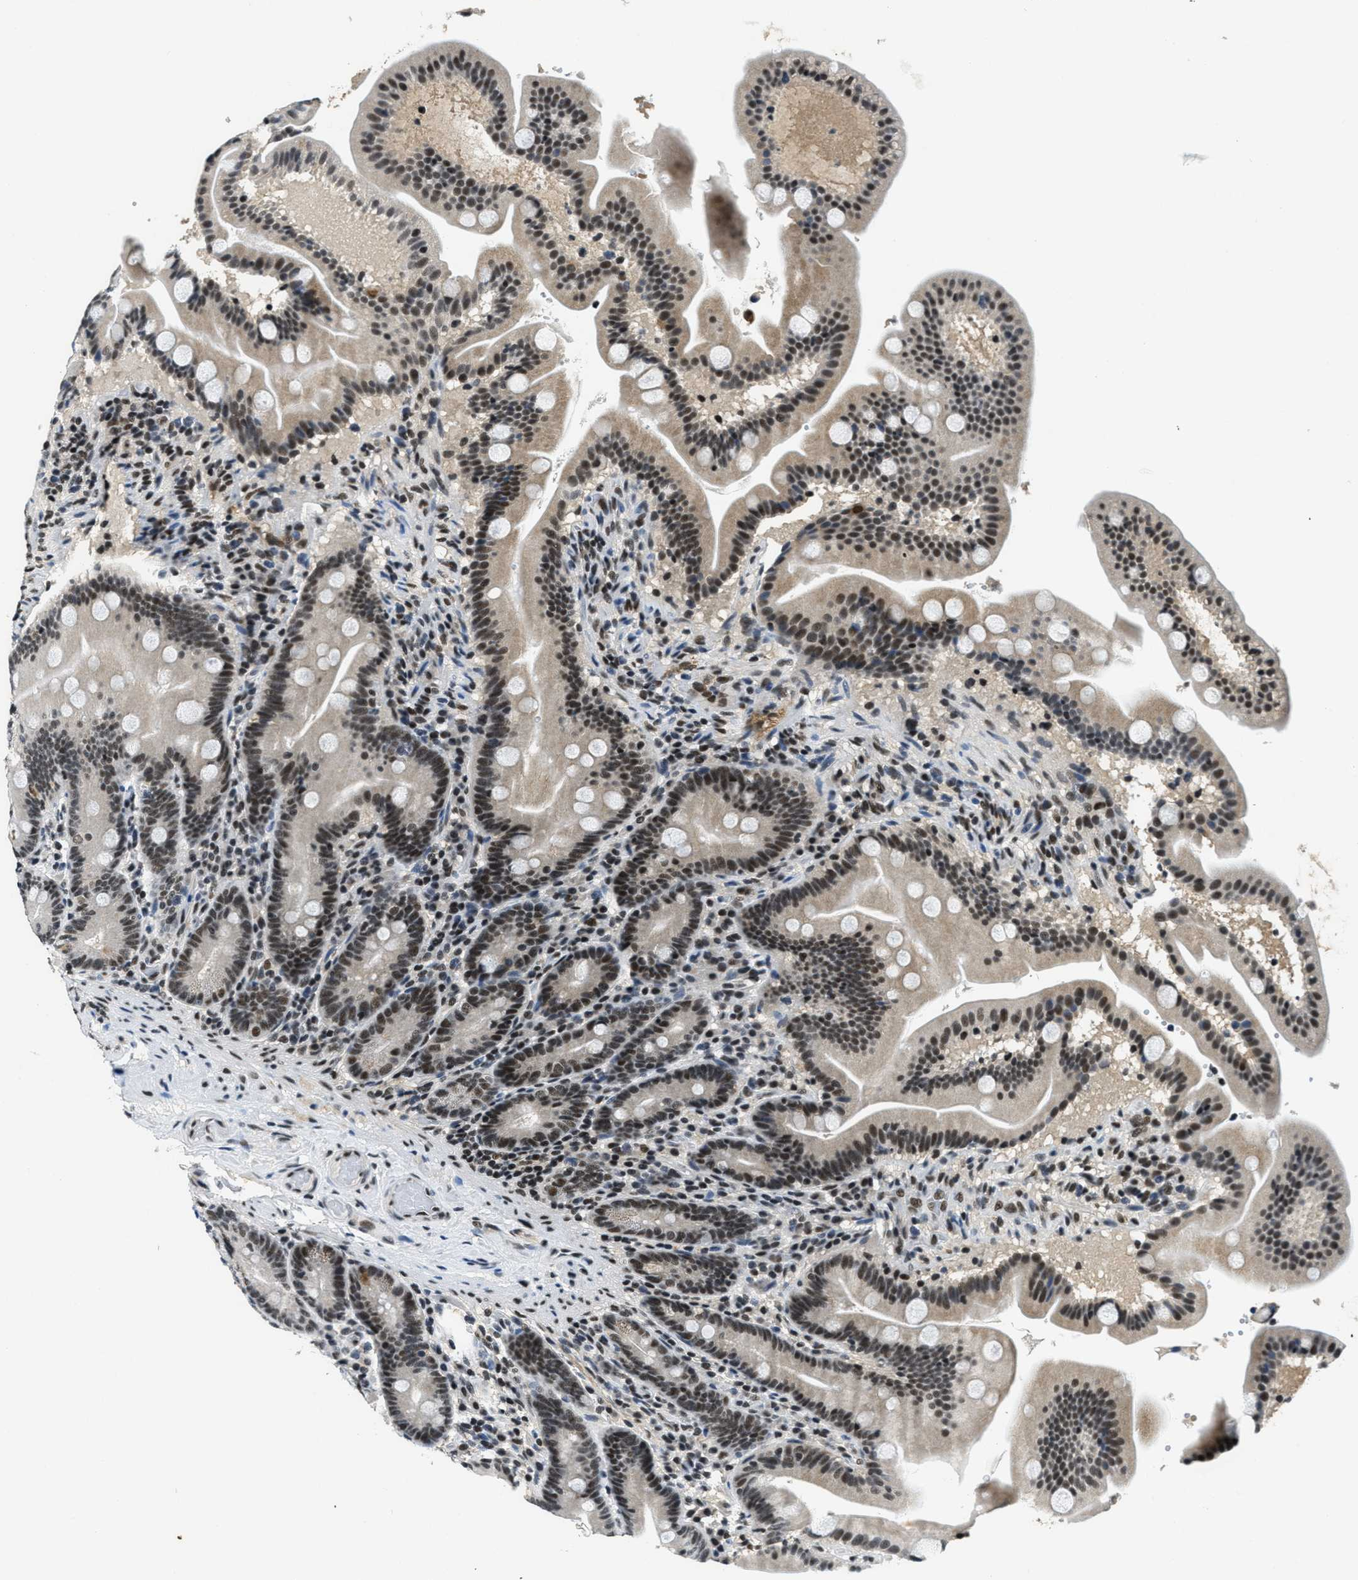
{"staining": {"intensity": "strong", "quantity": ">75%", "location": "nuclear"}, "tissue": "duodenum", "cell_type": "Glandular cells", "image_type": "normal", "snomed": [{"axis": "morphology", "description": "Normal tissue, NOS"}, {"axis": "topography", "description": "Duodenum"}], "caption": "Brown immunohistochemical staining in benign human duodenum displays strong nuclear expression in about >75% of glandular cells.", "gene": "SSB", "patient": {"sex": "male", "age": 54}}